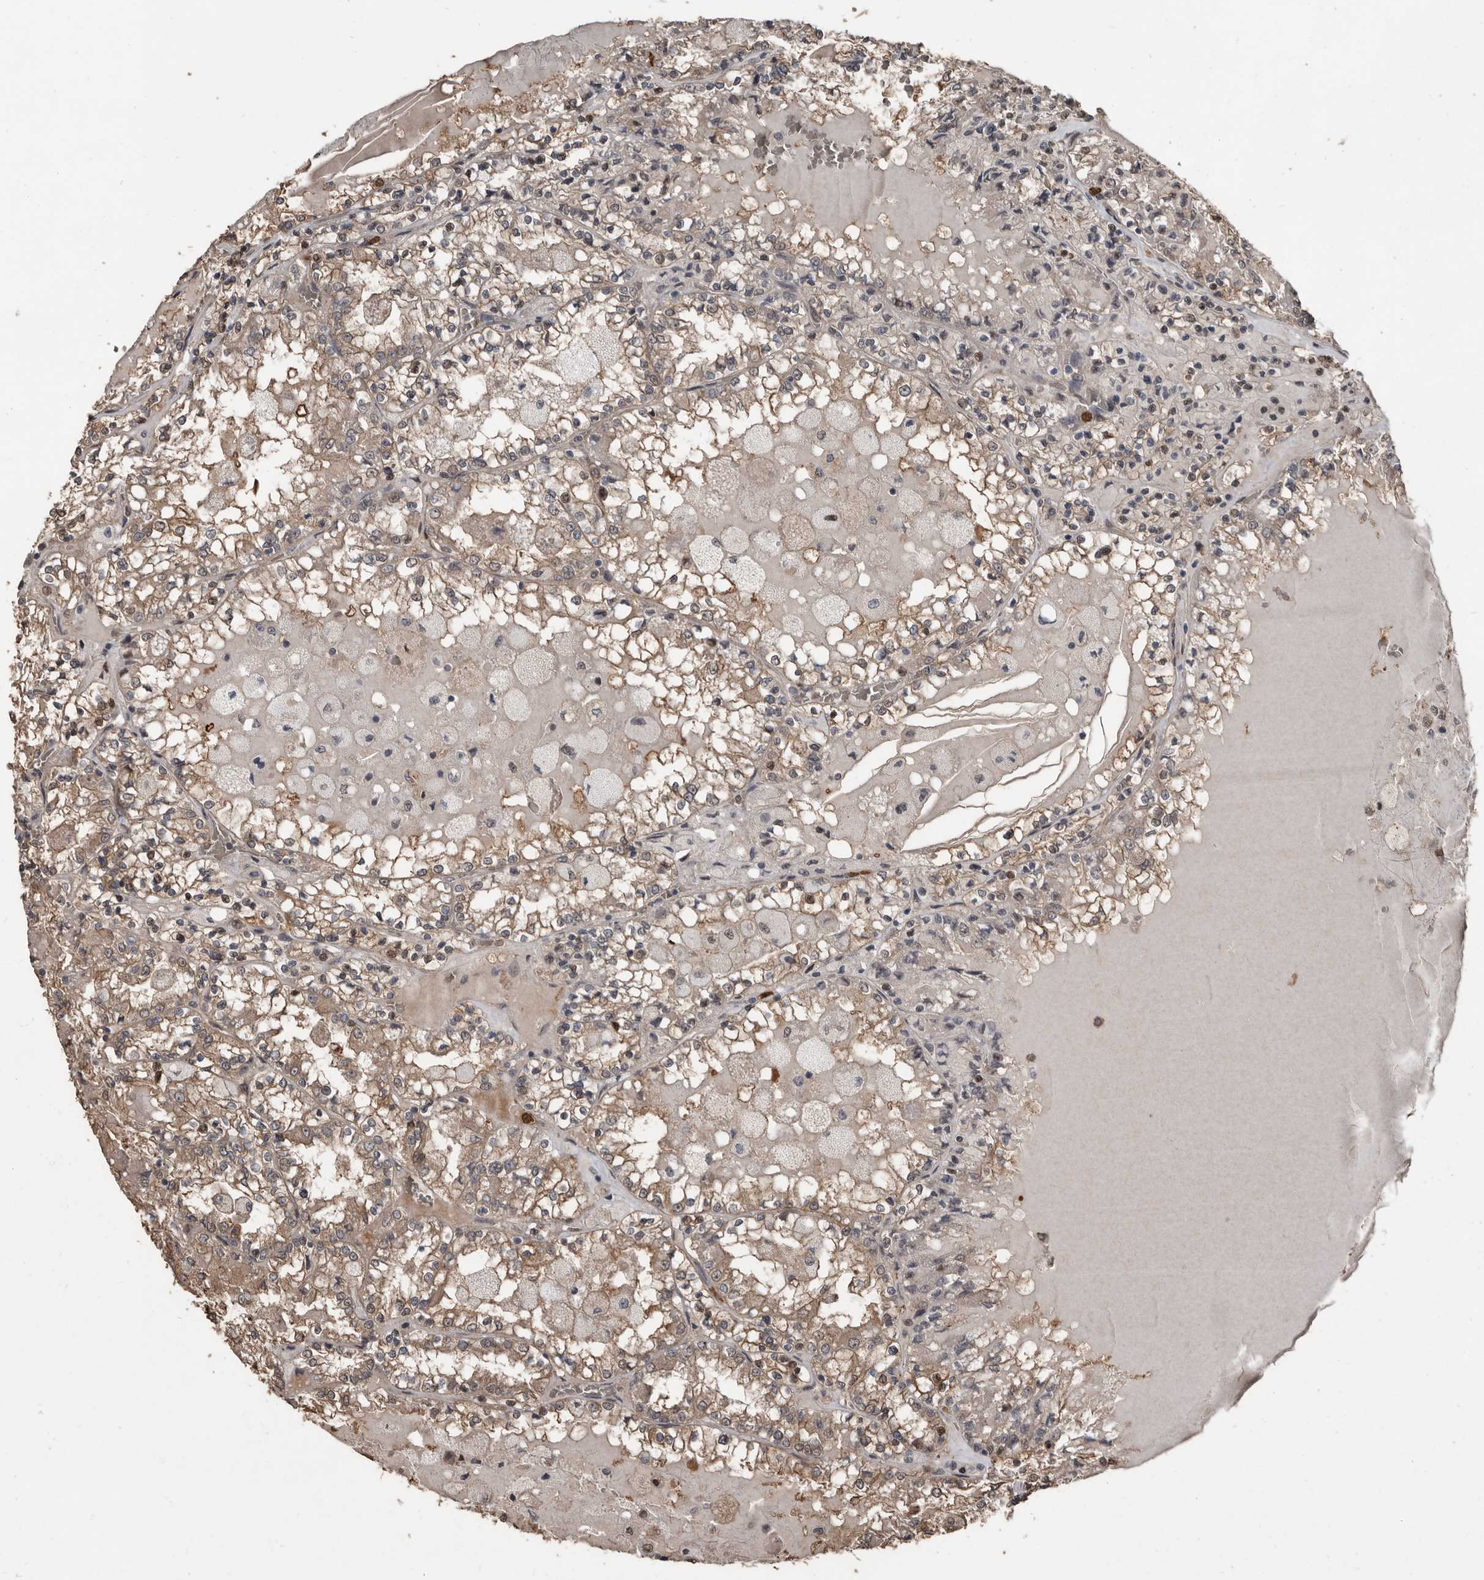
{"staining": {"intensity": "moderate", "quantity": ">75%", "location": "cytoplasmic/membranous"}, "tissue": "renal cancer", "cell_type": "Tumor cells", "image_type": "cancer", "snomed": [{"axis": "morphology", "description": "Adenocarcinoma, NOS"}, {"axis": "topography", "description": "Kidney"}], "caption": "This photomicrograph displays IHC staining of human renal adenocarcinoma, with medium moderate cytoplasmic/membranous expression in approximately >75% of tumor cells.", "gene": "FSBP", "patient": {"sex": "female", "age": 56}}